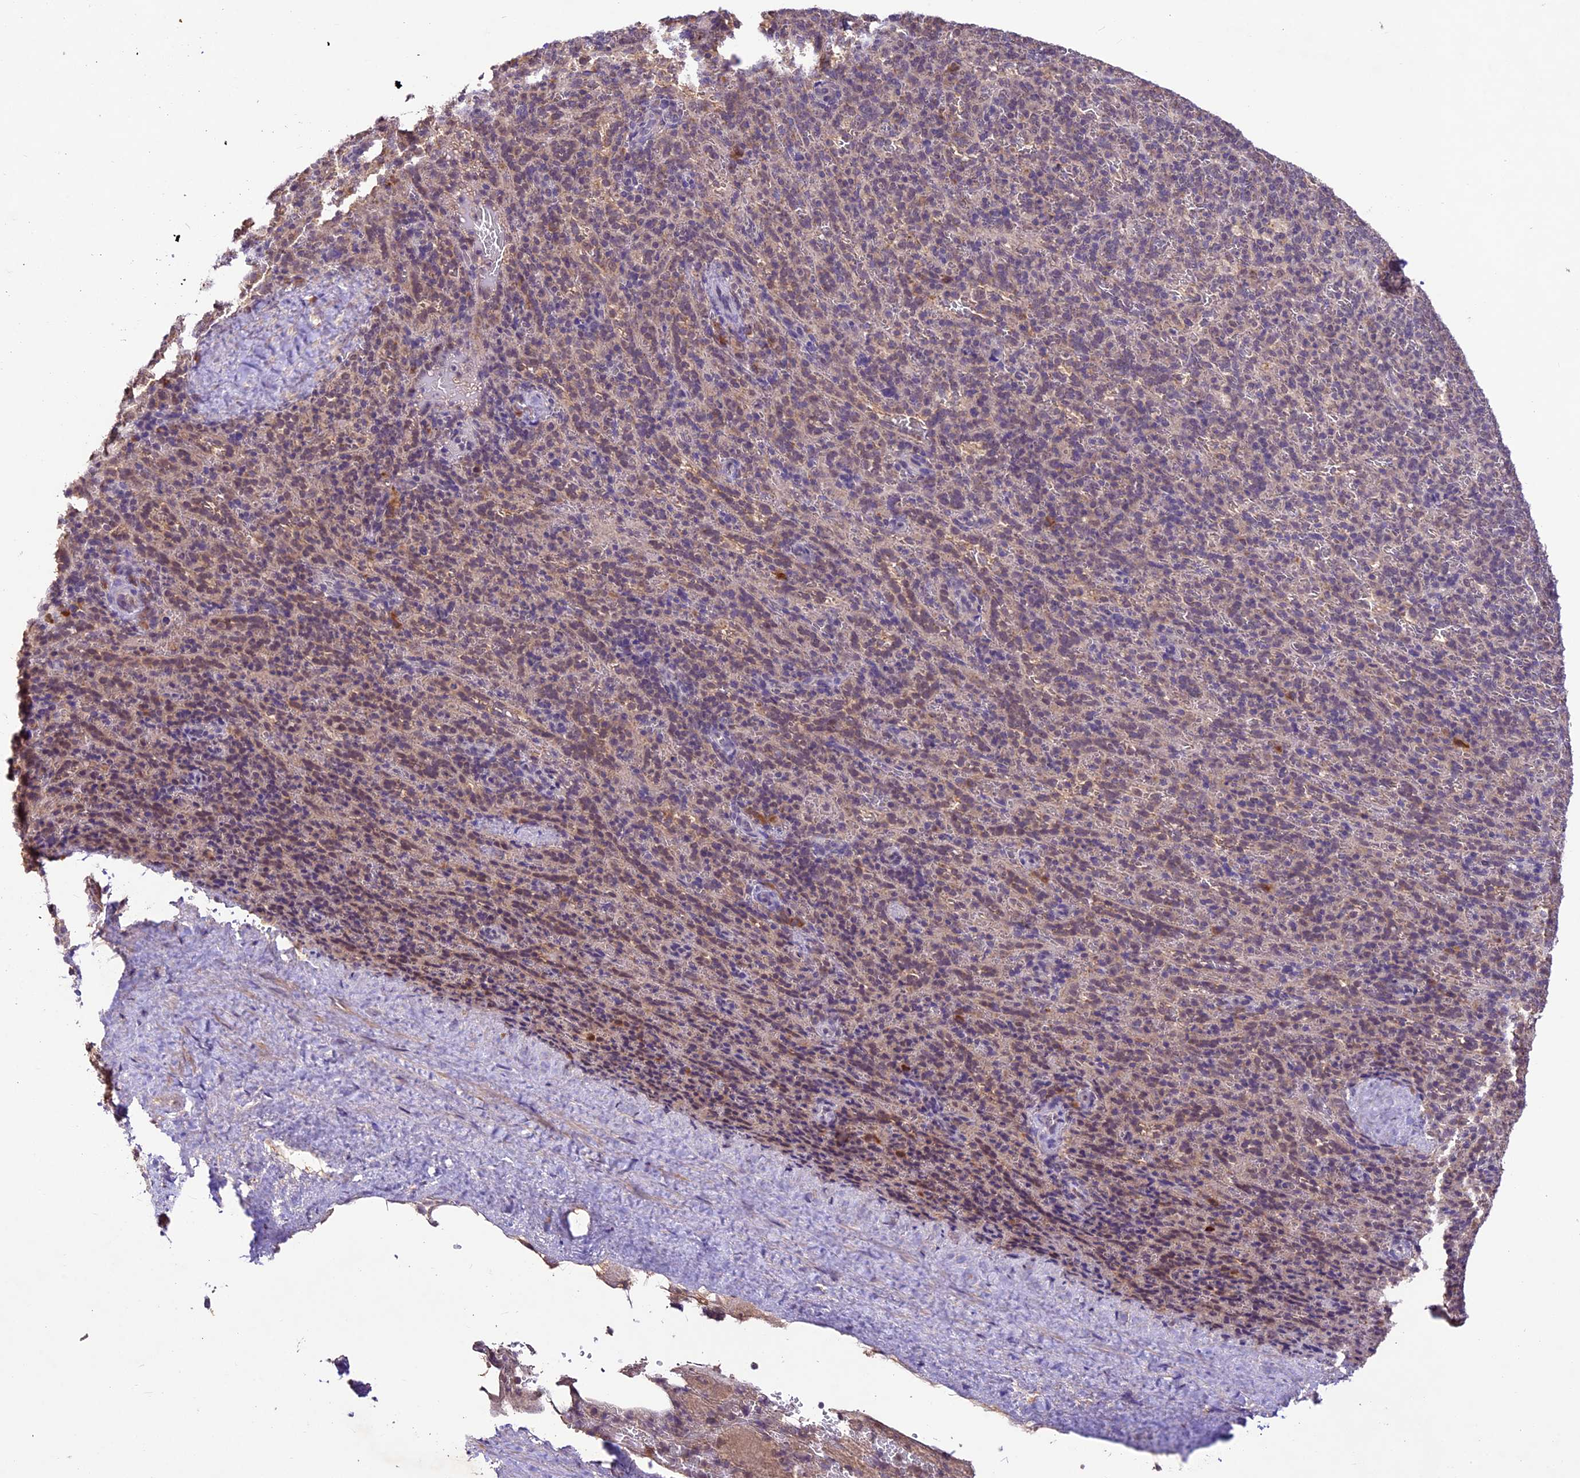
{"staining": {"intensity": "weak", "quantity": "<25%", "location": "nuclear"}, "tissue": "spleen", "cell_type": "Cells in red pulp", "image_type": "normal", "snomed": [{"axis": "morphology", "description": "Normal tissue, NOS"}, {"axis": "topography", "description": "Spleen"}], "caption": "Micrograph shows no significant protein staining in cells in red pulp of benign spleen. The staining is performed using DAB brown chromogen with nuclei counter-stained in using hematoxylin.", "gene": "ATP10A", "patient": {"sex": "female", "age": 21}}